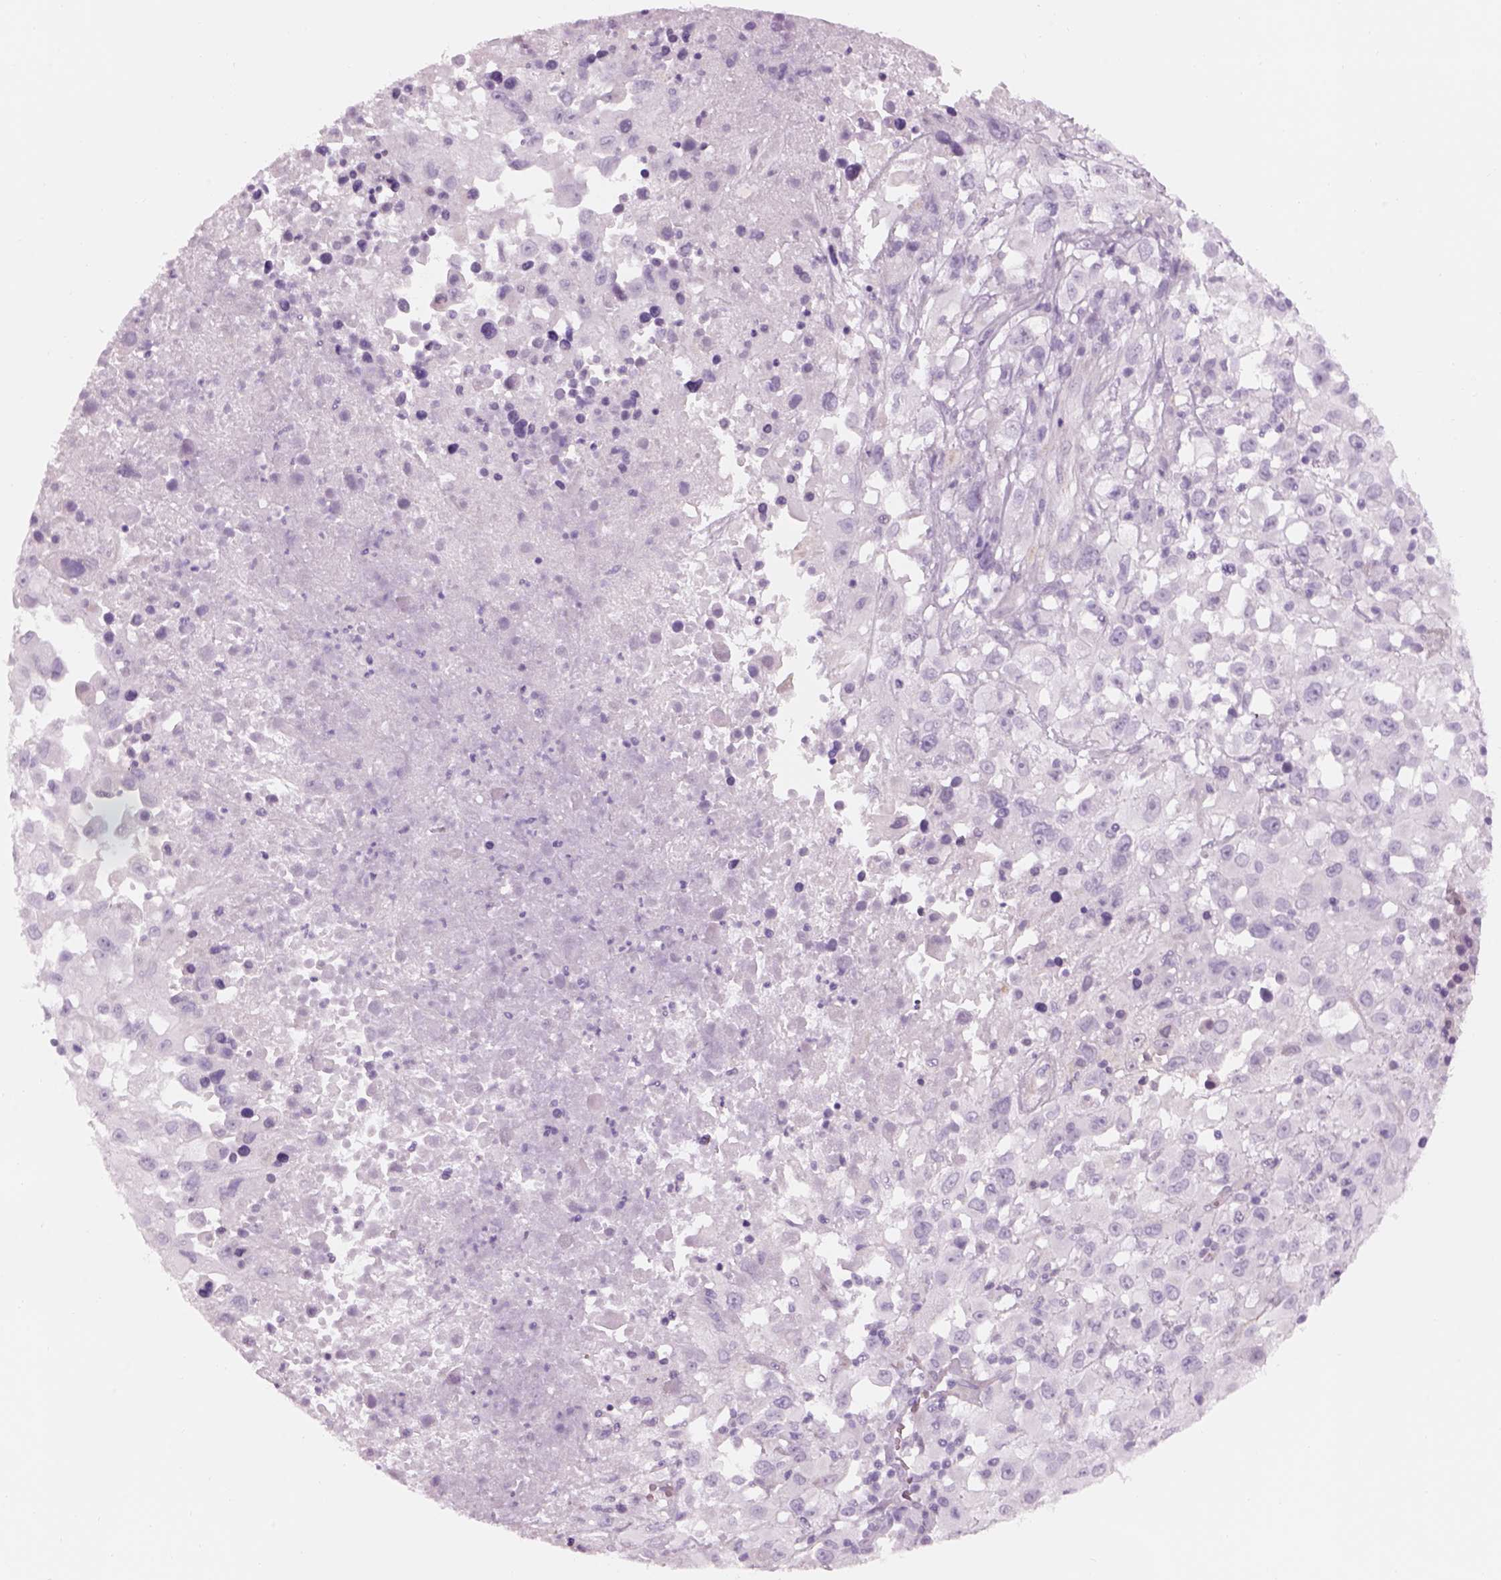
{"staining": {"intensity": "negative", "quantity": "none", "location": "none"}, "tissue": "melanoma", "cell_type": "Tumor cells", "image_type": "cancer", "snomed": [{"axis": "morphology", "description": "Malignant melanoma, Metastatic site"}, {"axis": "topography", "description": "Soft tissue"}], "caption": "An image of malignant melanoma (metastatic site) stained for a protein demonstrates no brown staining in tumor cells.", "gene": "GAS2L2", "patient": {"sex": "male", "age": 50}}